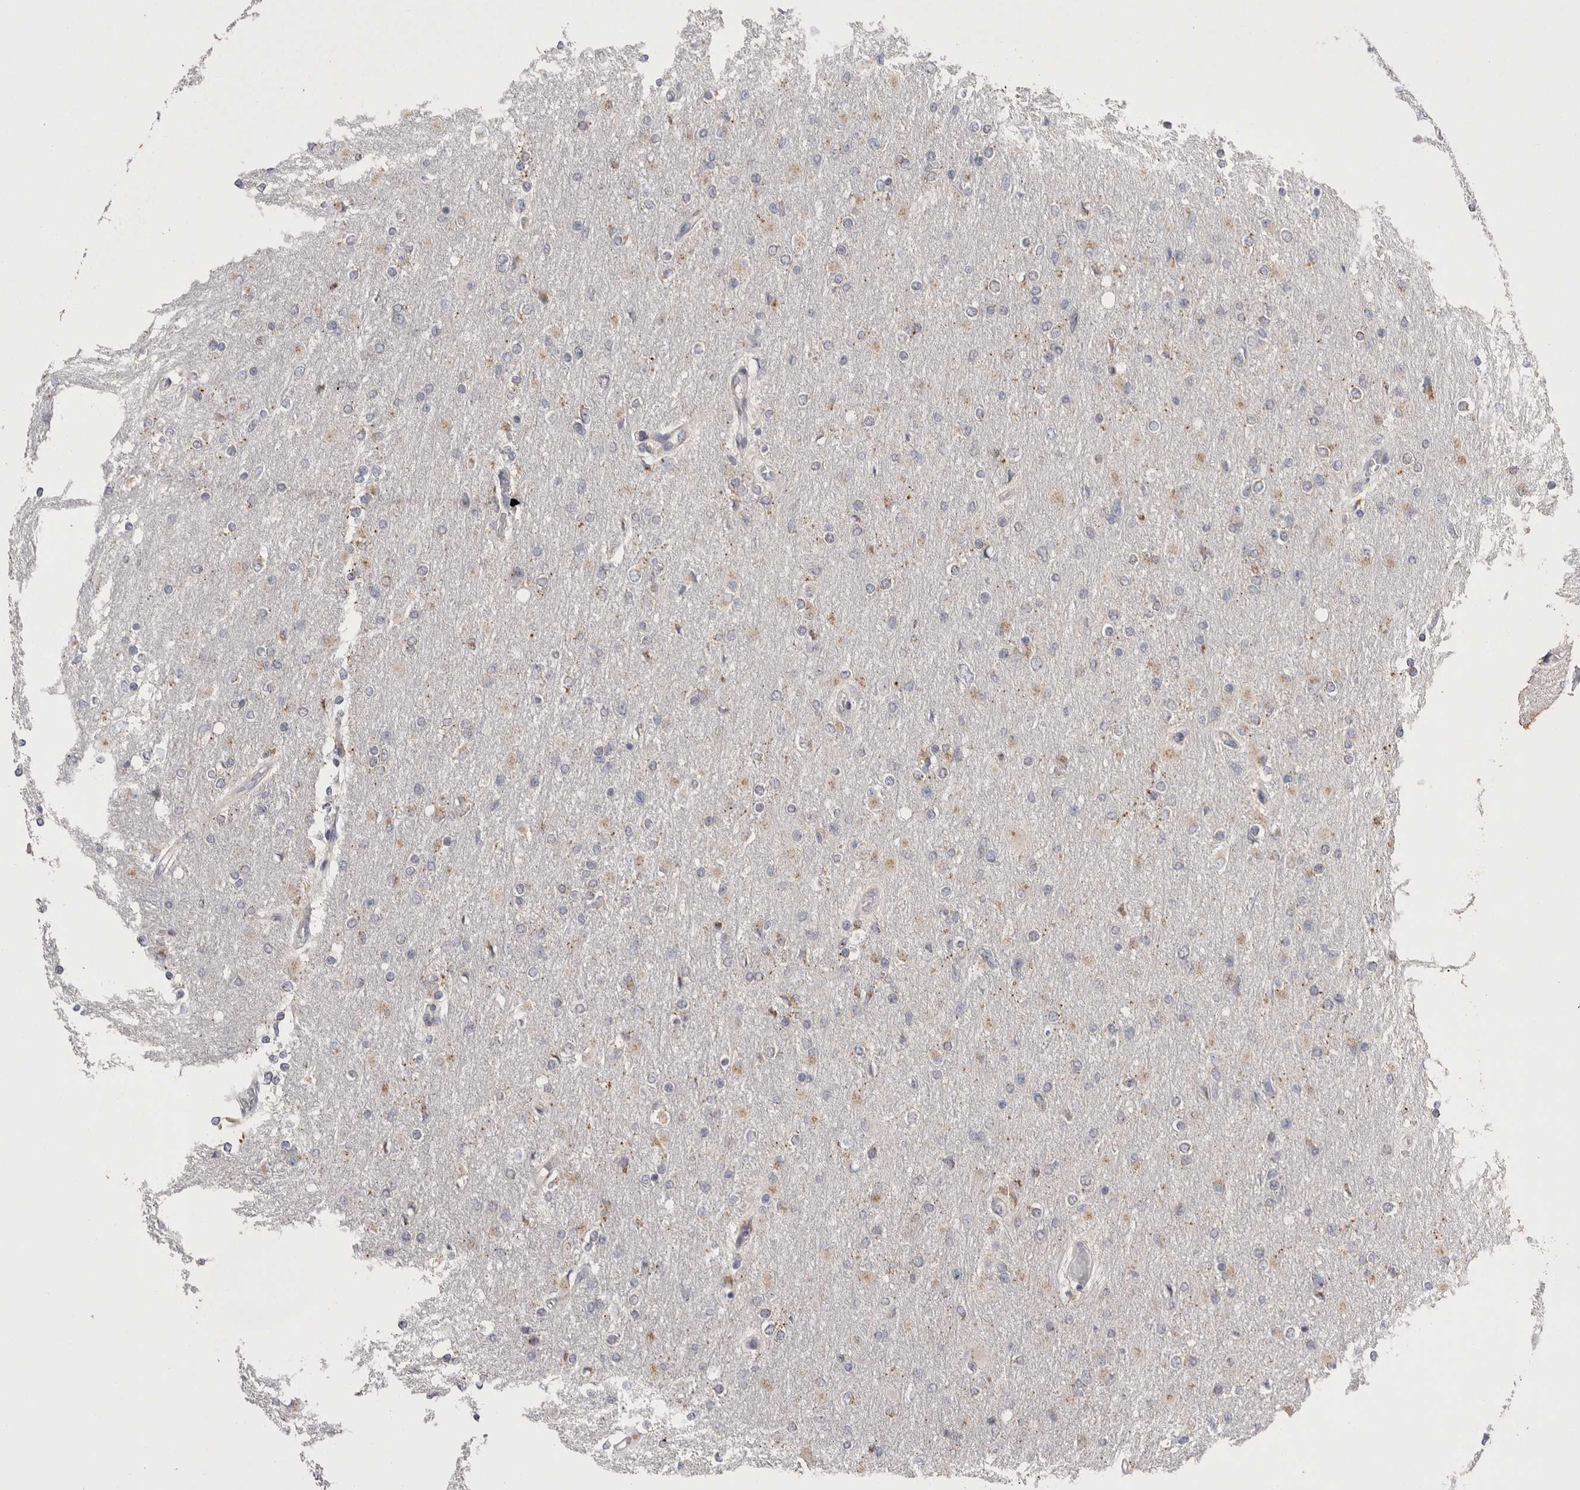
{"staining": {"intensity": "negative", "quantity": "none", "location": "none"}, "tissue": "glioma", "cell_type": "Tumor cells", "image_type": "cancer", "snomed": [{"axis": "morphology", "description": "Glioma, malignant, High grade"}, {"axis": "topography", "description": "Cerebral cortex"}], "caption": "Tumor cells show no significant expression in glioma.", "gene": "CCDC126", "patient": {"sex": "female", "age": 36}}